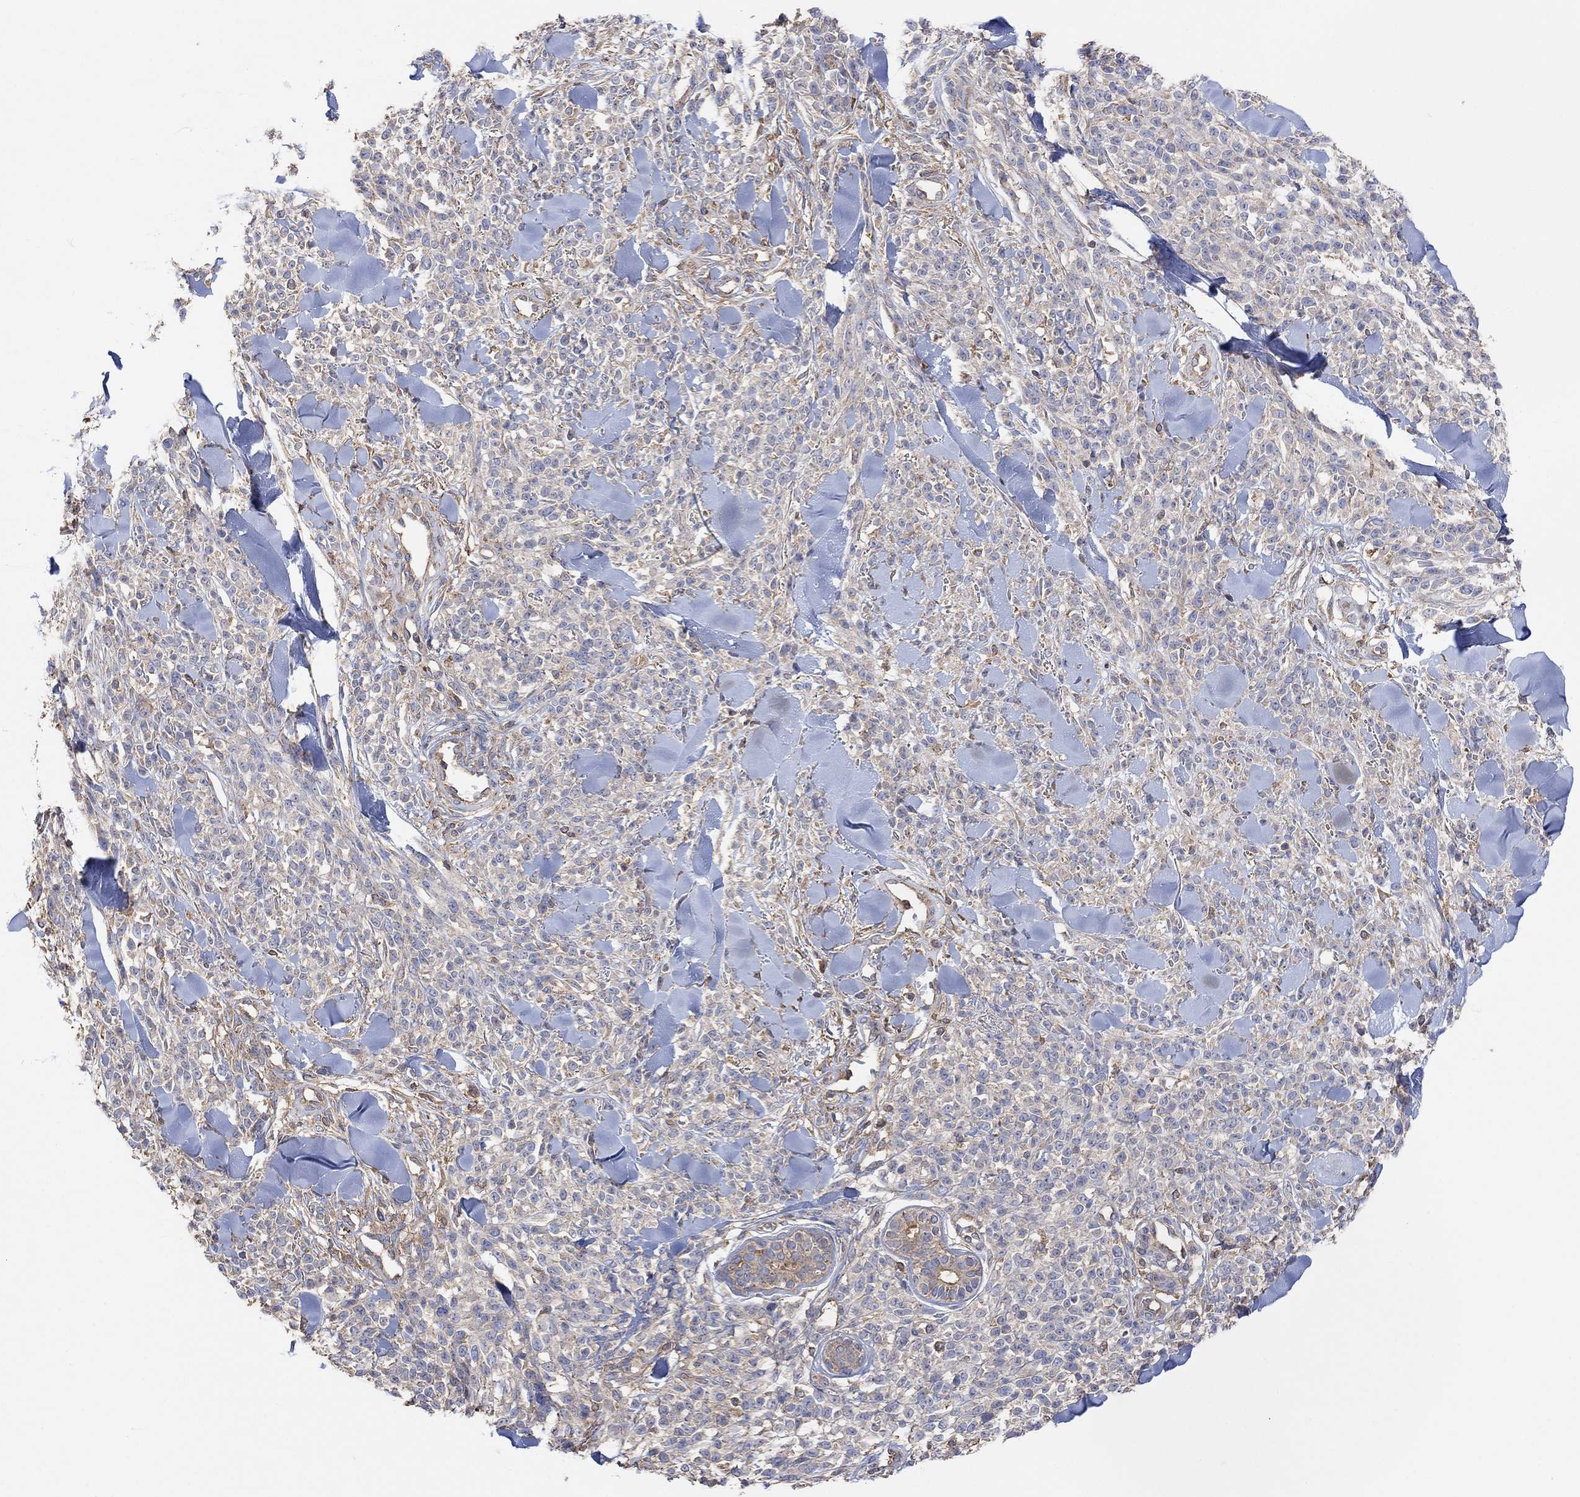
{"staining": {"intensity": "weak", "quantity": "<25%", "location": "cytoplasmic/membranous"}, "tissue": "melanoma", "cell_type": "Tumor cells", "image_type": "cancer", "snomed": [{"axis": "morphology", "description": "Malignant melanoma, NOS"}, {"axis": "topography", "description": "Skin"}, {"axis": "topography", "description": "Skin of trunk"}], "caption": "There is no significant staining in tumor cells of malignant melanoma.", "gene": "BLOC1S3", "patient": {"sex": "male", "age": 74}}